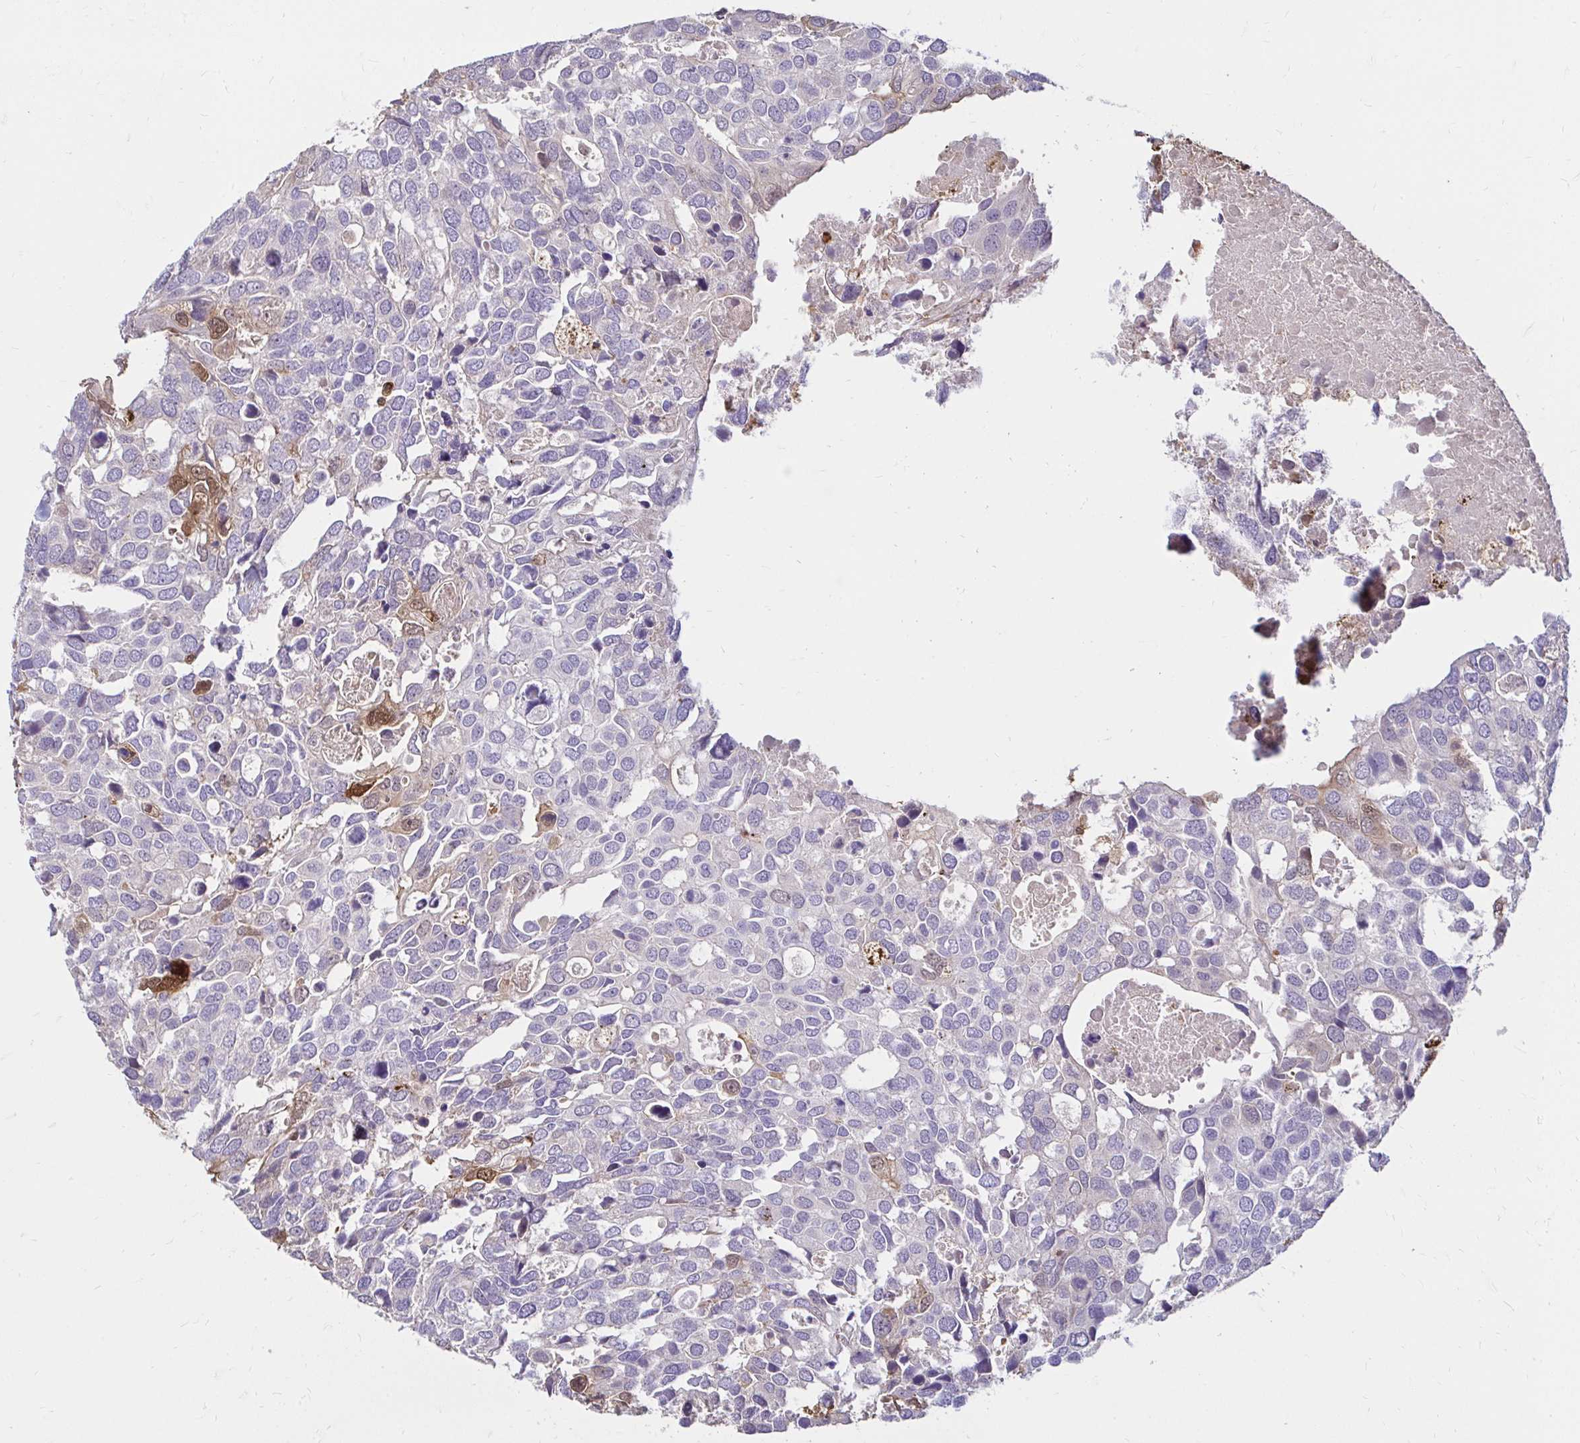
{"staining": {"intensity": "moderate", "quantity": "<25%", "location": "cytoplasmic/membranous,nuclear"}, "tissue": "breast cancer", "cell_type": "Tumor cells", "image_type": "cancer", "snomed": [{"axis": "morphology", "description": "Duct carcinoma"}, {"axis": "topography", "description": "Breast"}], "caption": "Protein expression by immunohistochemistry (IHC) demonstrates moderate cytoplasmic/membranous and nuclear expression in about <25% of tumor cells in breast cancer.", "gene": "PYCARD", "patient": {"sex": "female", "age": 83}}